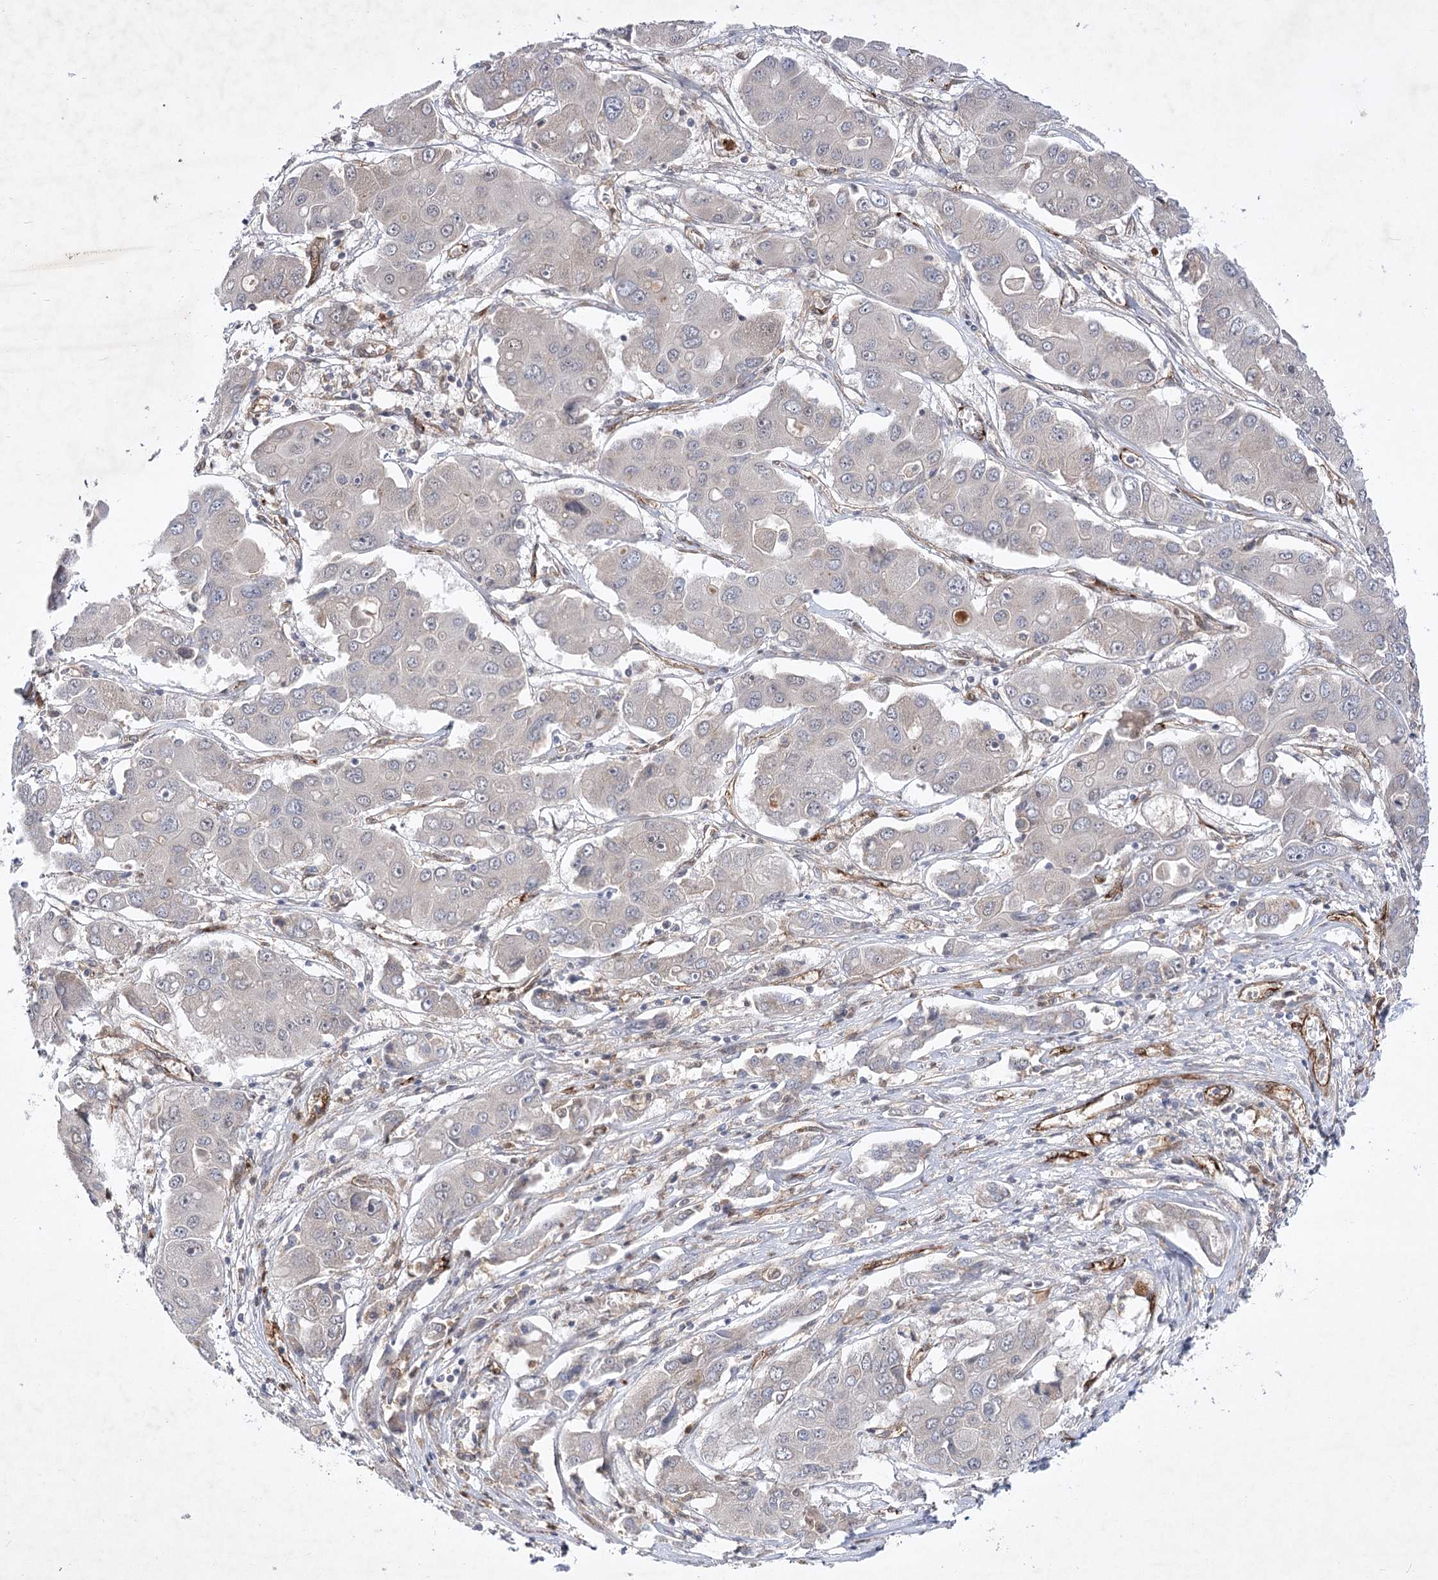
{"staining": {"intensity": "negative", "quantity": "none", "location": "none"}, "tissue": "liver cancer", "cell_type": "Tumor cells", "image_type": "cancer", "snomed": [{"axis": "morphology", "description": "Cholangiocarcinoma"}, {"axis": "topography", "description": "Liver"}], "caption": "Immunohistochemistry photomicrograph of neoplastic tissue: human liver cancer stained with DAB shows no significant protein expression in tumor cells.", "gene": "ARHGAP31", "patient": {"sex": "male", "age": 67}}